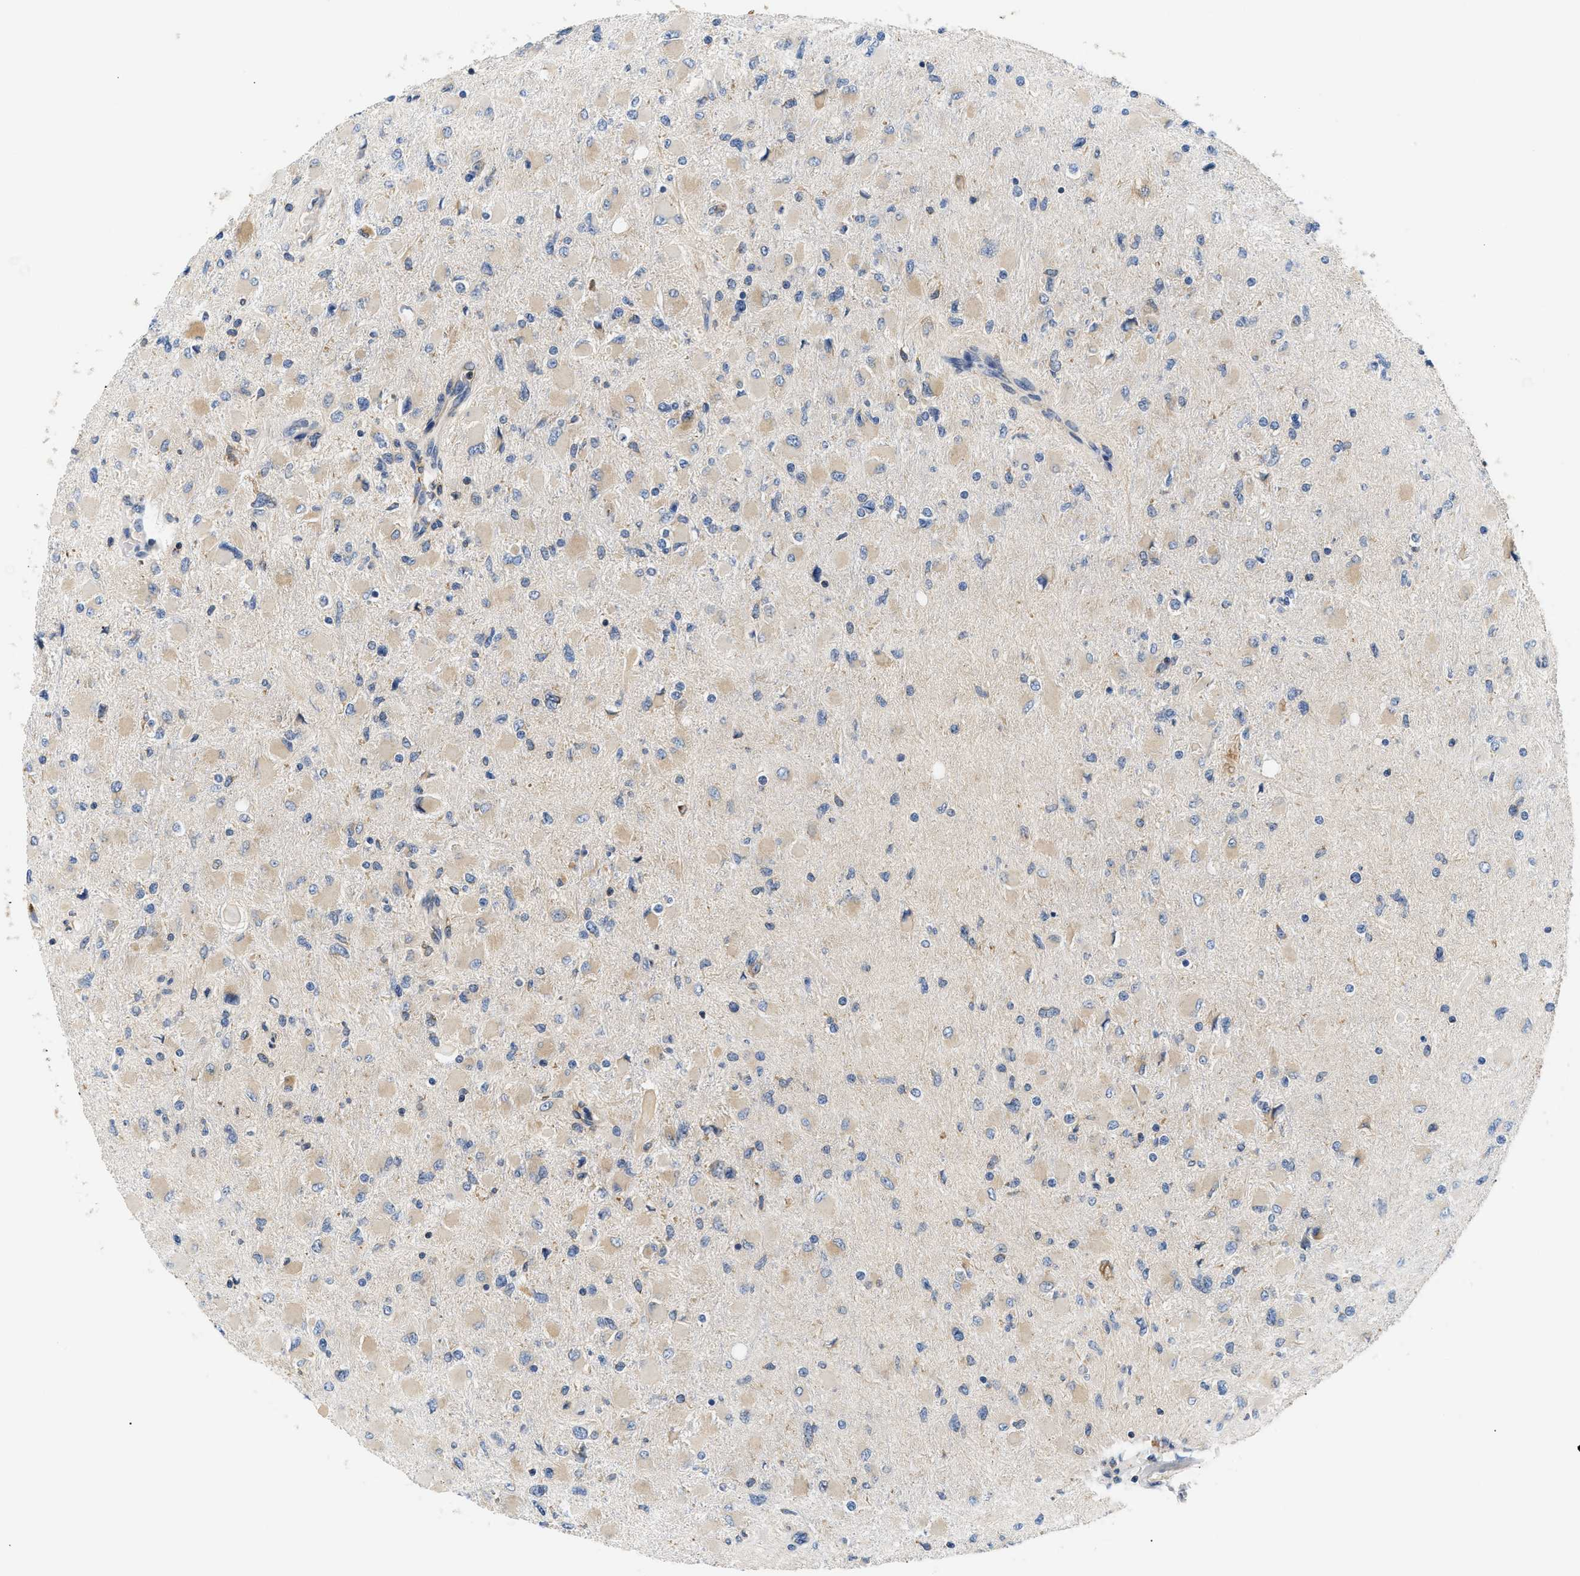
{"staining": {"intensity": "weak", "quantity": "25%-75%", "location": "cytoplasmic/membranous"}, "tissue": "glioma", "cell_type": "Tumor cells", "image_type": "cancer", "snomed": [{"axis": "morphology", "description": "Glioma, malignant, High grade"}, {"axis": "topography", "description": "Cerebral cortex"}], "caption": "Immunohistochemistry (IHC) histopathology image of glioma stained for a protein (brown), which shows low levels of weak cytoplasmic/membranous staining in about 25%-75% of tumor cells.", "gene": "HDHD3", "patient": {"sex": "female", "age": 36}}